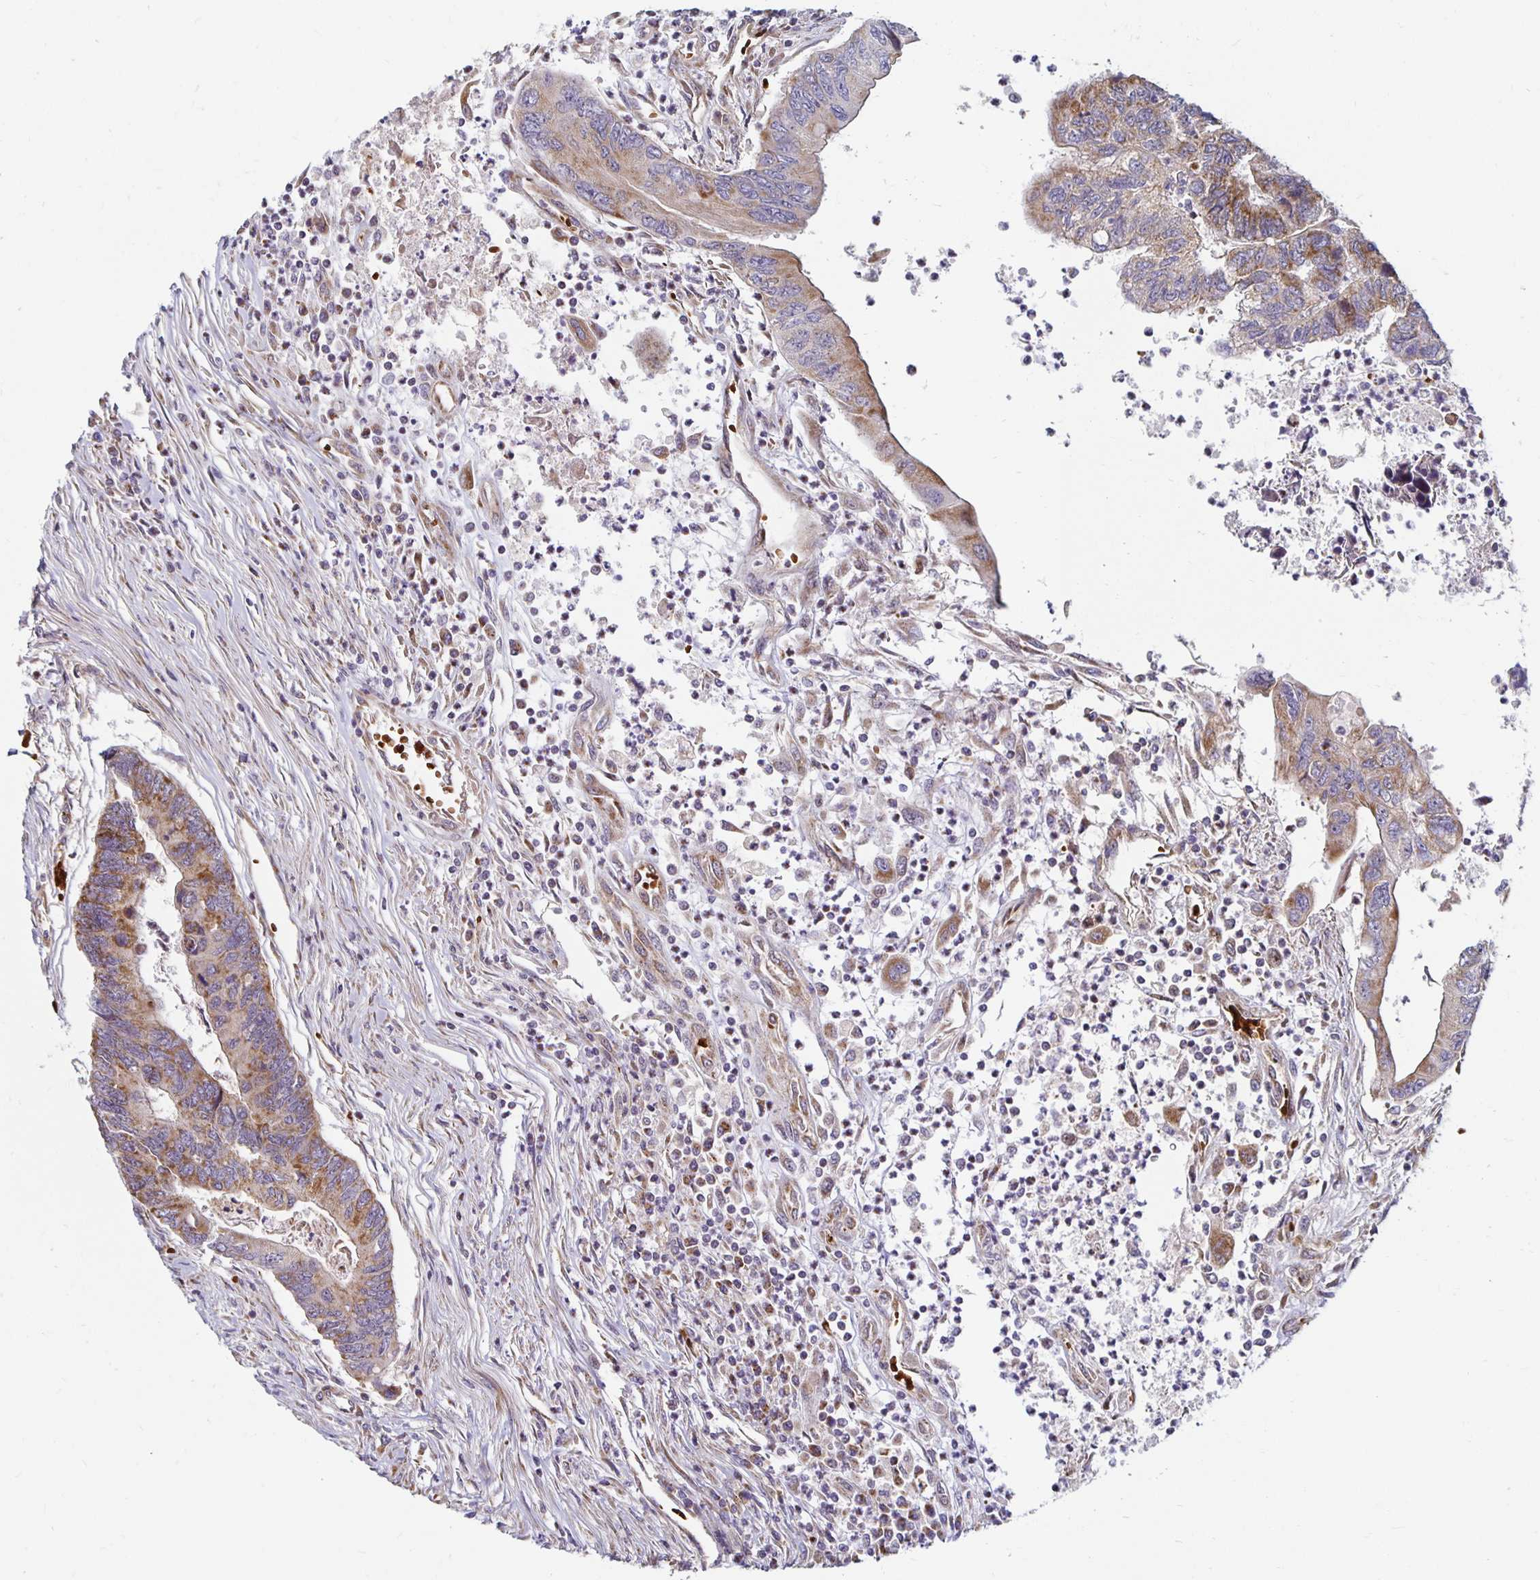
{"staining": {"intensity": "moderate", "quantity": ">75%", "location": "cytoplasmic/membranous"}, "tissue": "colorectal cancer", "cell_type": "Tumor cells", "image_type": "cancer", "snomed": [{"axis": "morphology", "description": "Adenocarcinoma, NOS"}, {"axis": "topography", "description": "Colon"}], "caption": "About >75% of tumor cells in colorectal cancer show moderate cytoplasmic/membranous protein positivity as visualized by brown immunohistochemical staining.", "gene": "MRPL28", "patient": {"sex": "female", "age": 67}}